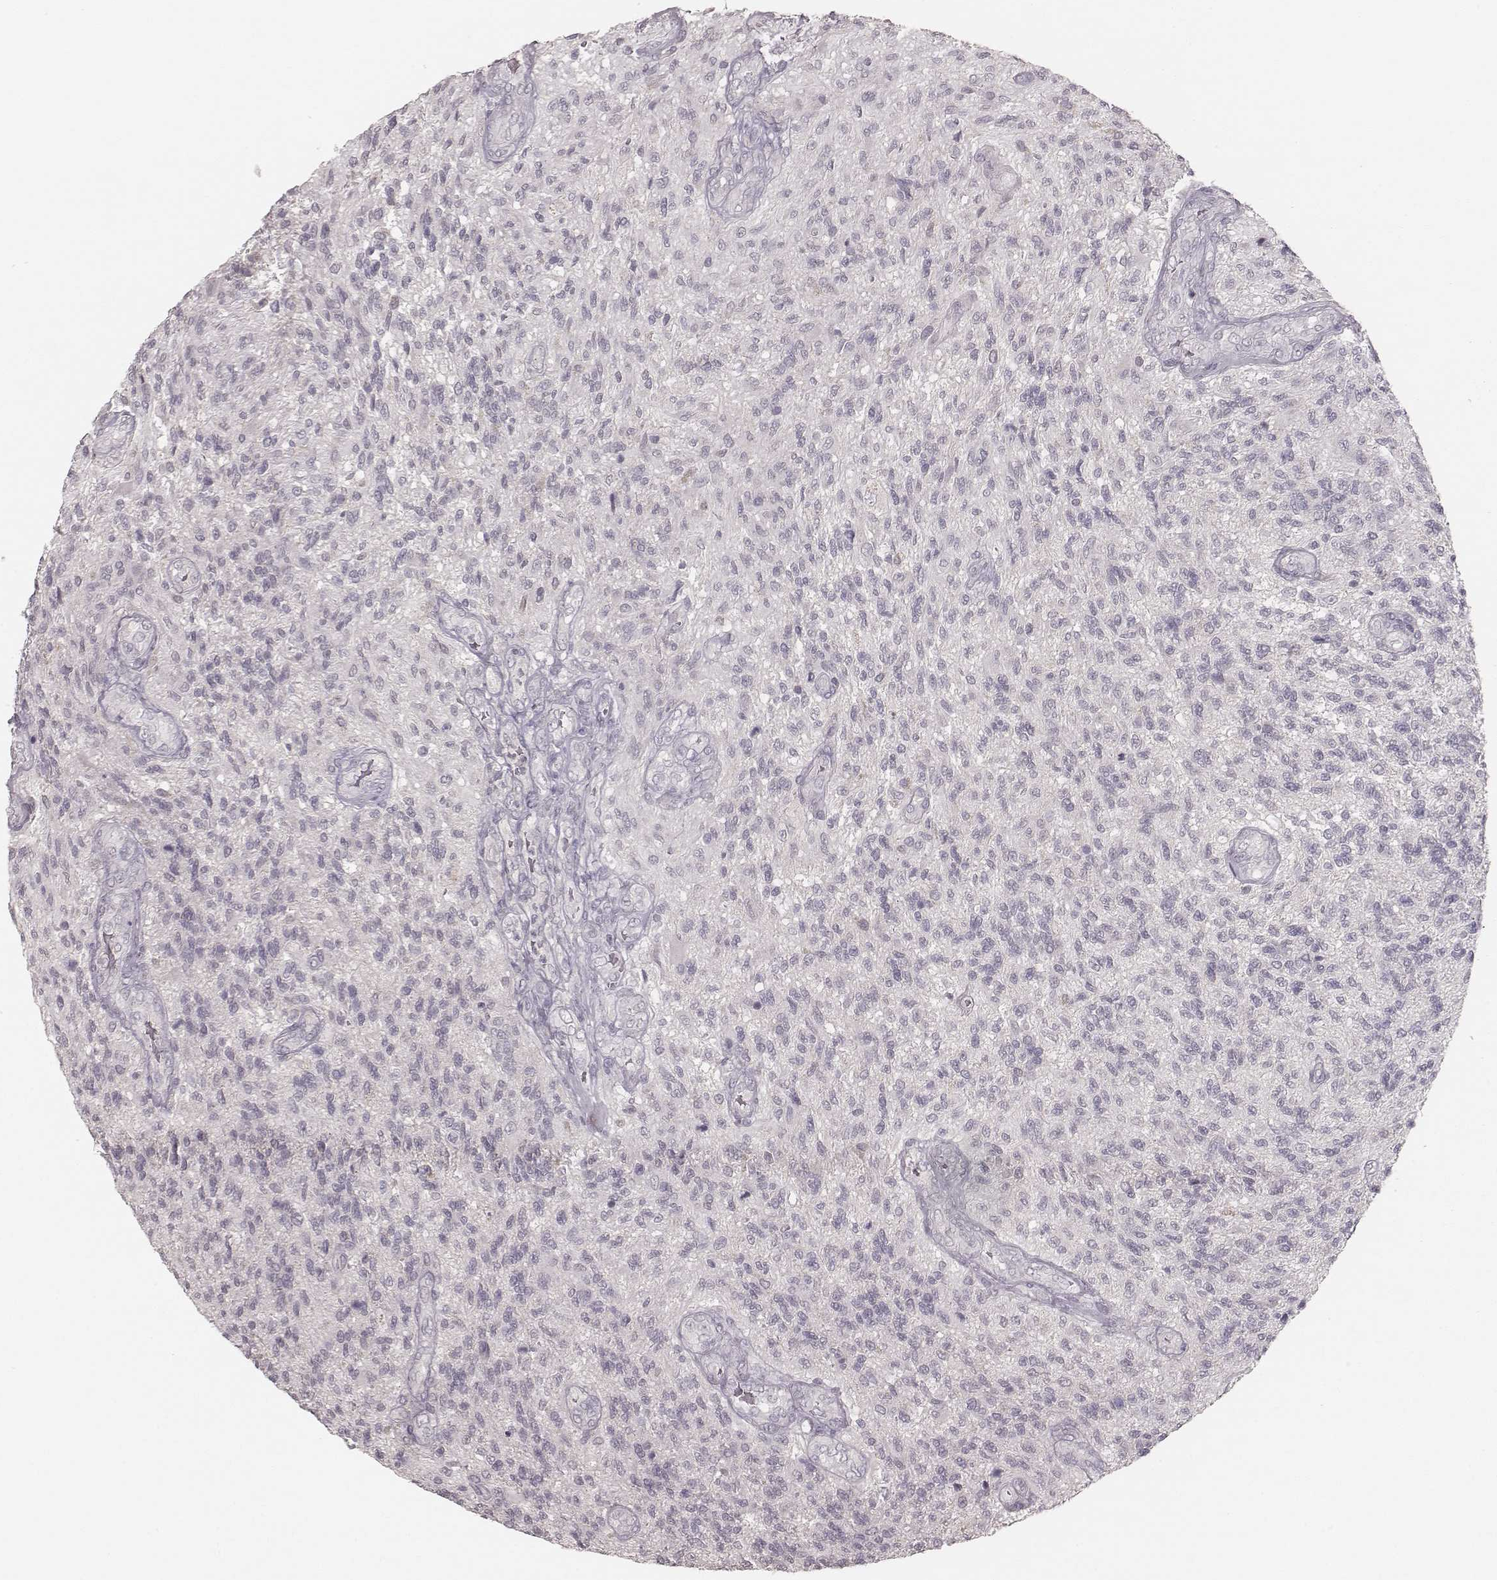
{"staining": {"intensity": "negative", "quantity": "none", "location": "none"}, "tissue": "glioma", "cell_type": "Tumor cells", "image_type": "cancer", "snomed": [{"axis": "morphology", "description": "Glioma, malignant, High grade"}, {"axis": "topography", "description": "Brain"}], "caption": "High power microscopy photomicrograph of an immunohistochemistry (IHC) image of glioma, revealing no significant staining in tumor cells. (Brightfield microscopy of DAB immunohistochemistry at high magnification).", "gene": "LY6K", "patient": {"sex": "male", "age": 56}}